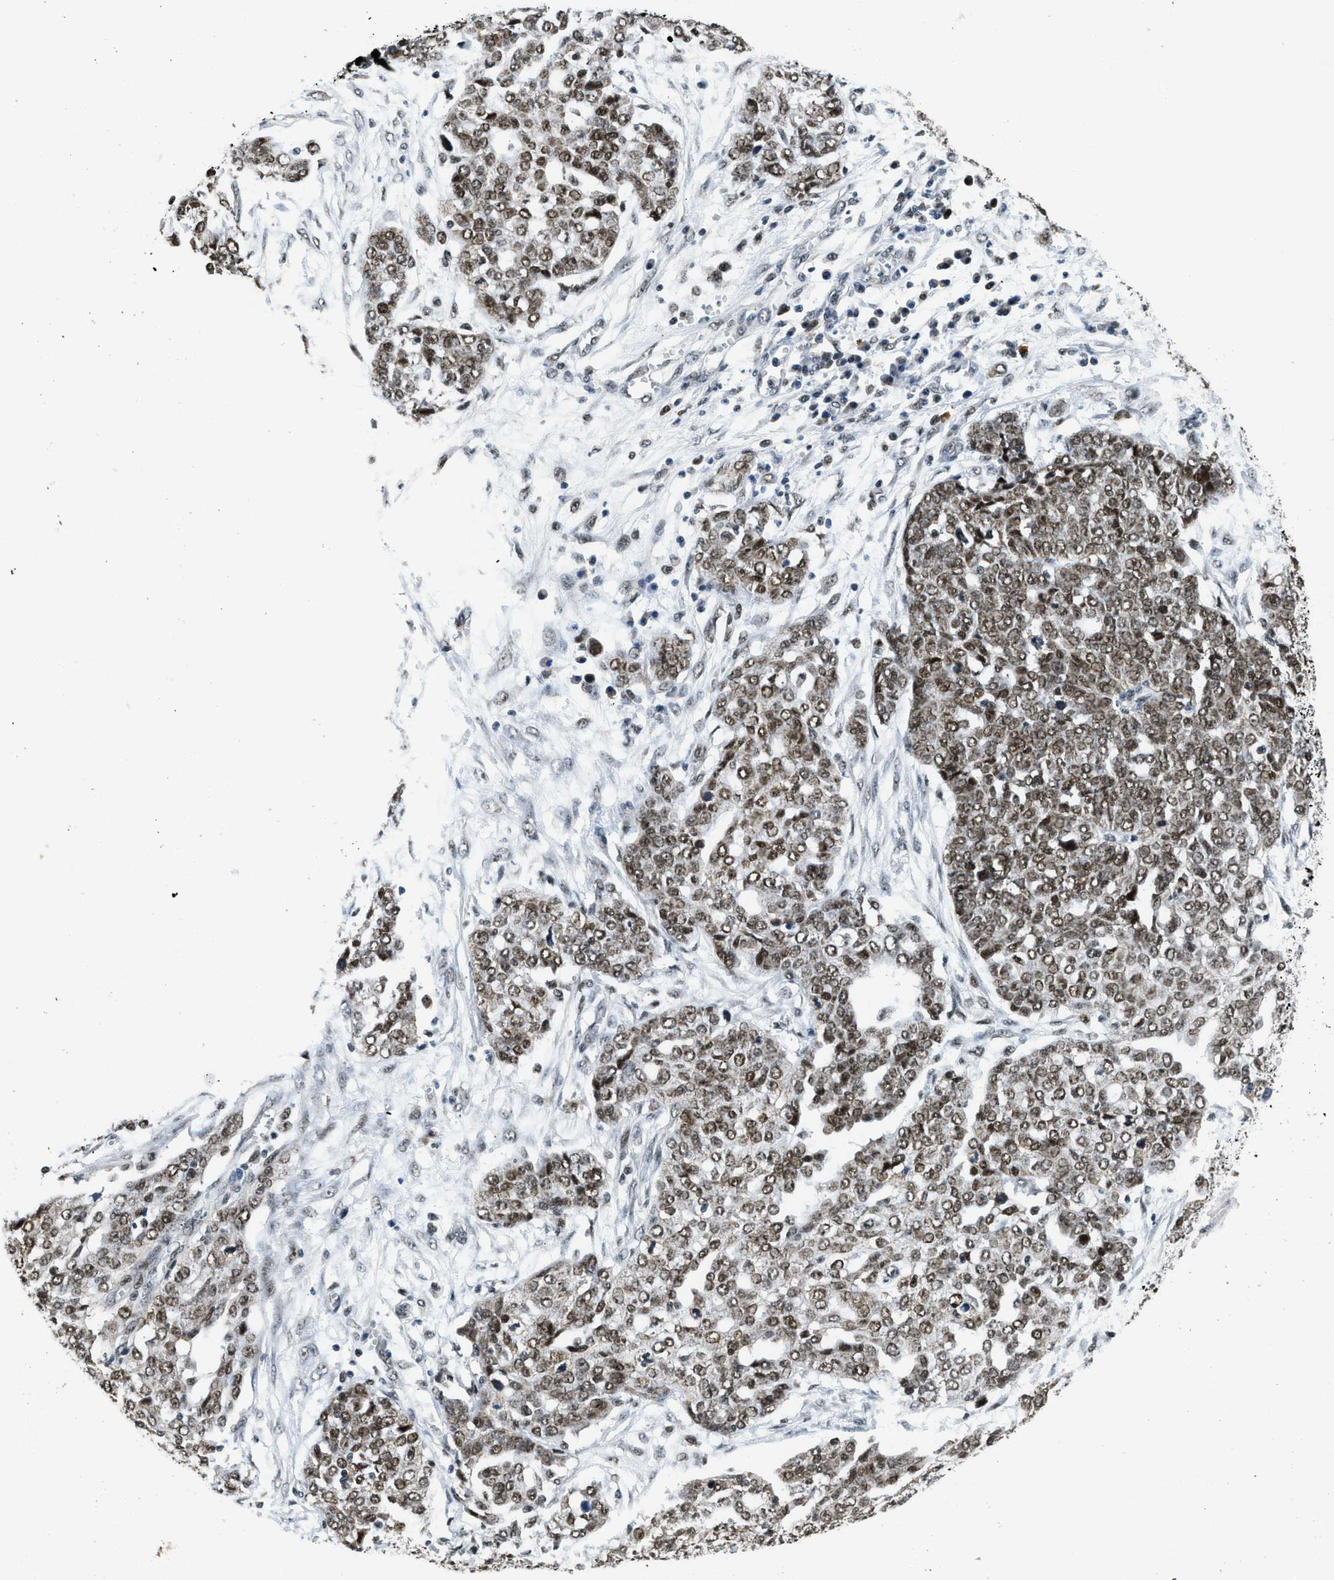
{"staining": {"intensity": "moderate", "quantity": ">75%", "location": "nuclear"}, "tissue": "ovarian cancer", "cell_type": "Tumor cells", "image_type": "cancer", "snomed": [{"axis": "morphology", "description": "Cystadenocarcinoma, serous, NOS"}, {"axis": "topography", "description": "Soft tissue"}, {"axis": "topography", "description": "Ovary"}], "caption": "Protein expression analysis of human ovarian serous cystadenocarcinoma reveals moderate nuclear positivity in about >75% of tumor cells.", "gene": "KDM3B", "patient": {"sex": "female", "age": 57}}